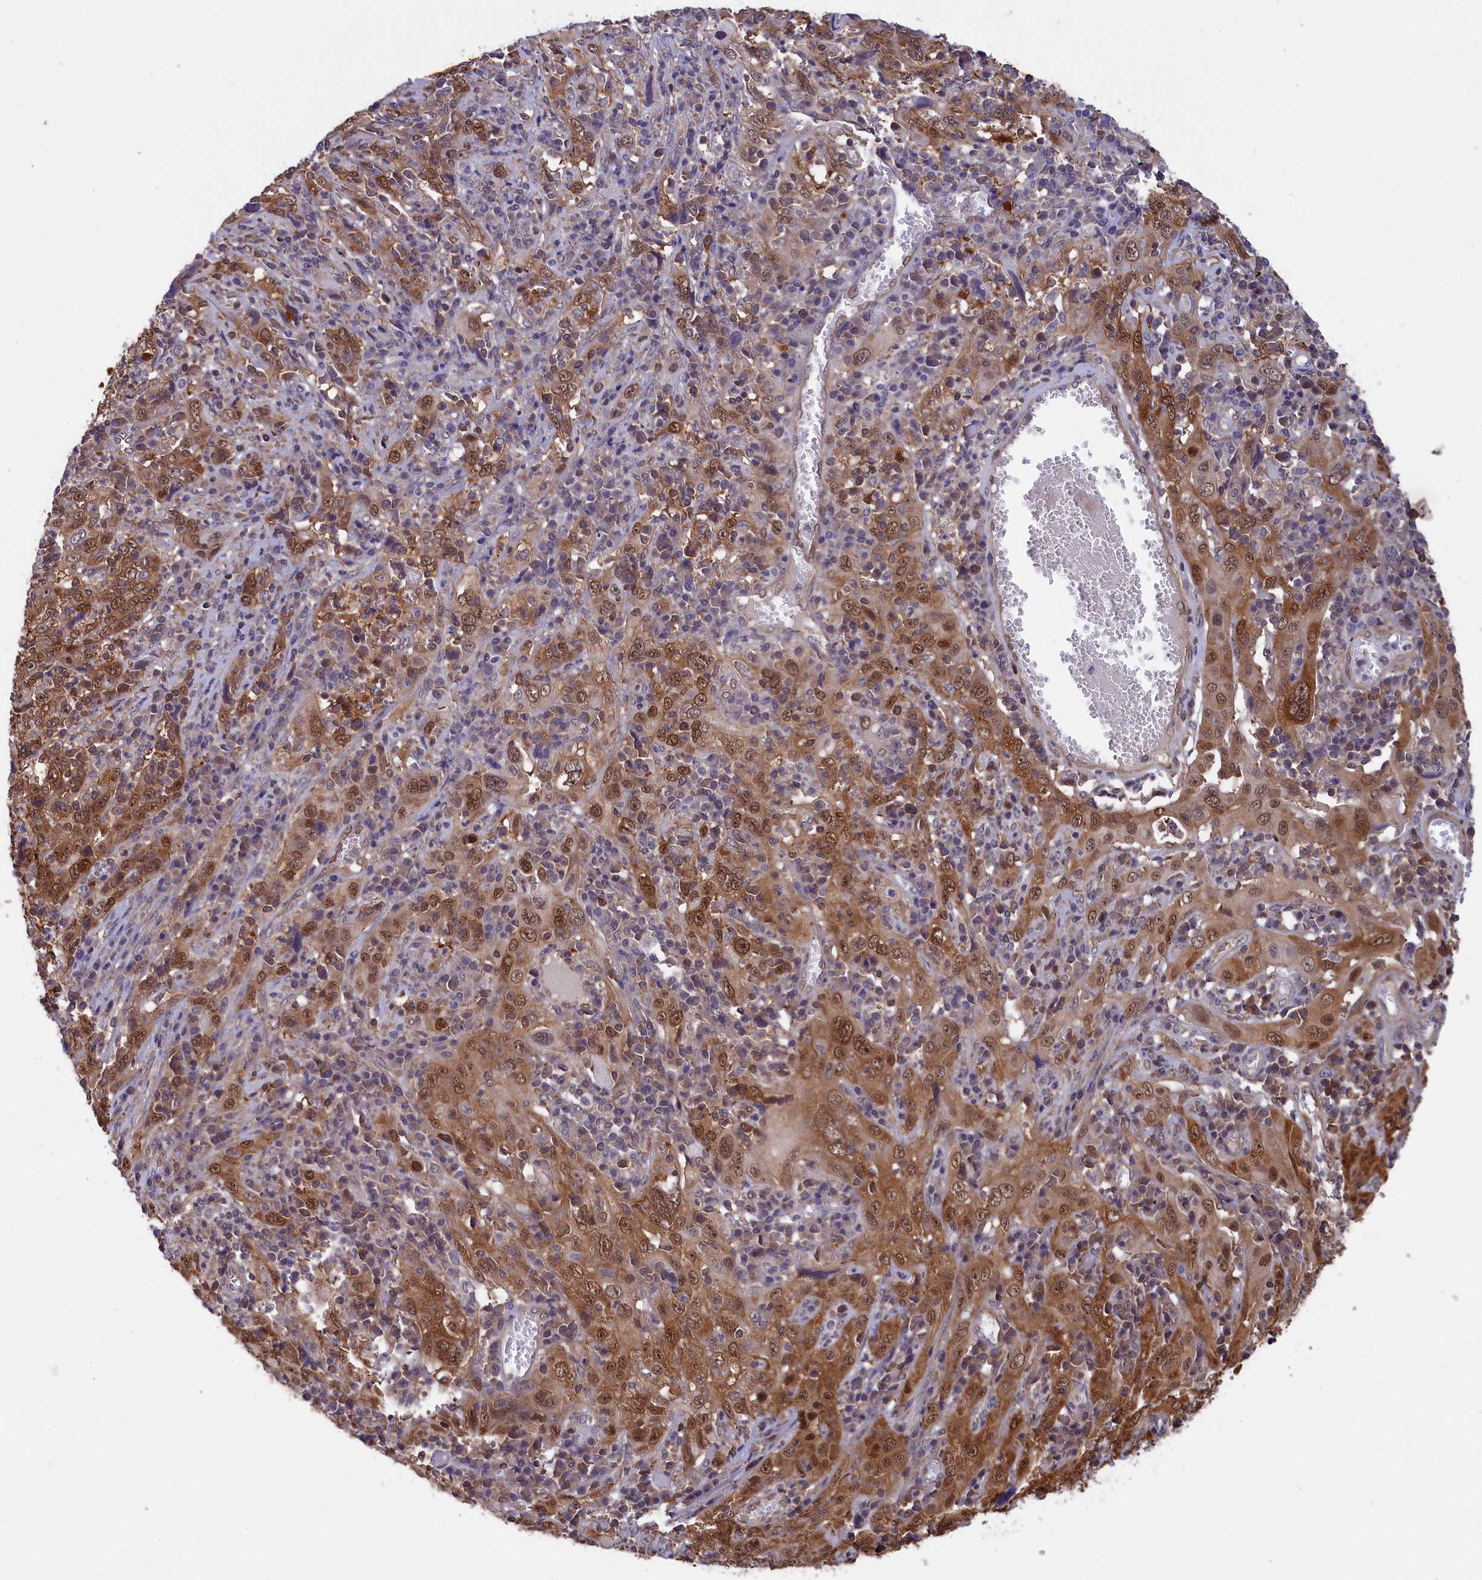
{"staining": {"intensity": "moderate", "quantity": ">75%", "location": "cytoplasmic/membranous,nuclear"}, "tissue": "cervical cancer", "cell_type": "Tumor cells", "image_type": "cancer", "snomed": [{"axis": "morphology", "description": "Squamous cell carcinoma, NOS"}, {"axis": "topography", "description": "Cervix"}], "caption": "DAB immunohistochemical staining of human cervical cancer (squamous cell carcinoma) demonstrates moderate cytoplasmic/membranous and nuclear protein expression in about >75% of tumor cells.", "gene": "JPT2", "patient": {"sex": "female", "age": 46}}